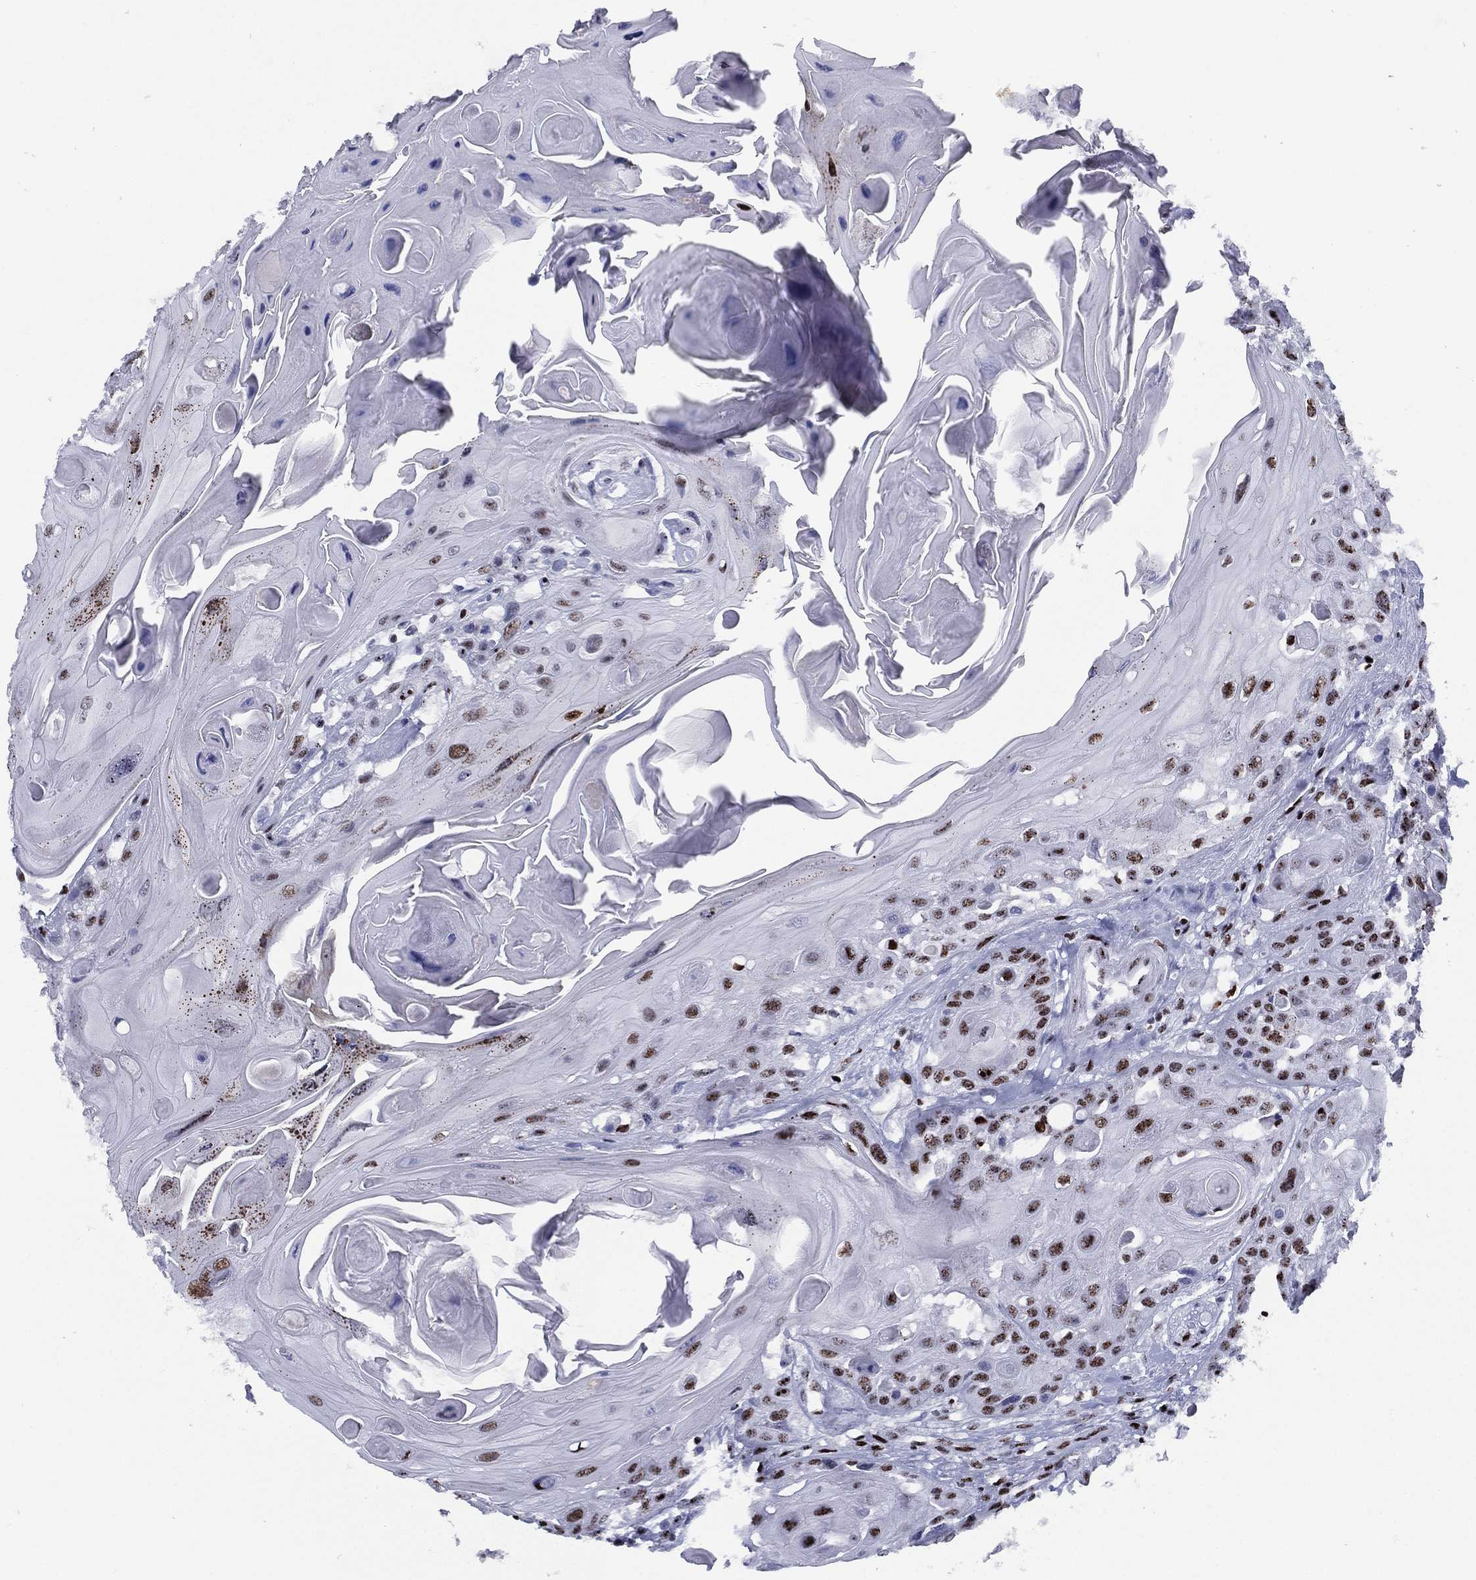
{"staining": {"intensity": "strong", "quantity": "25%-75%", "location": "nuclear"}, "tissue": "head and neck cancer", "cell_type": "Tumor cells", "image_type": "cancer", "snomed": [{"axis": "morphology", "description": "Squamous cell carcinoma, NOS"}, {"axis": "topography", "description": "Head-Neck"}], "caption": "The immunohistochemical stain highlights strong nuclear staining in tumor cells of head and neck squamous cell carcinoma tissue.", "gene": "CYB561D2", "patient": {"sex": "female", "age": 59}}